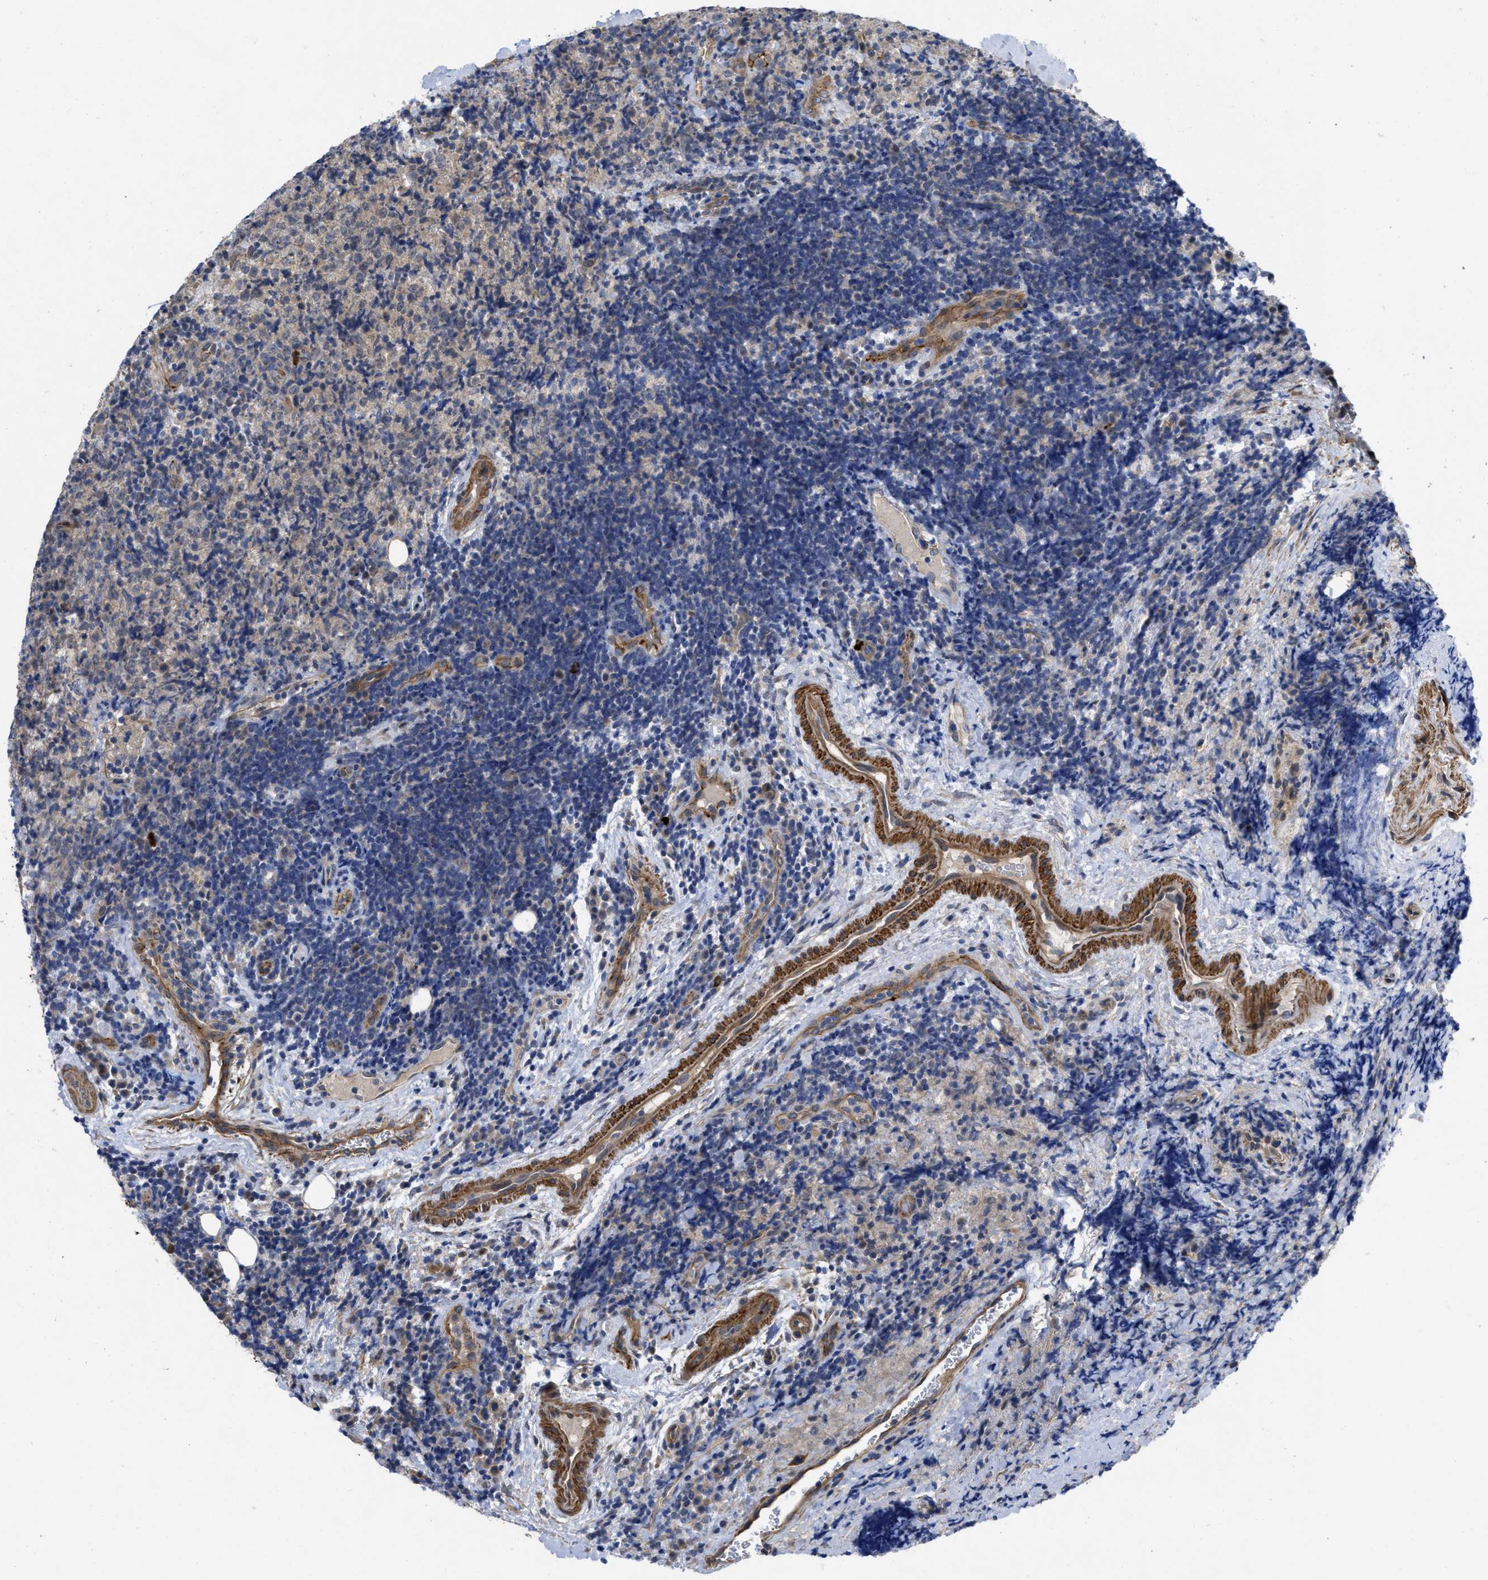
{"staining": {"intensity": "weak", "quantity": "25%-75%", "location": "cytoplasmic/membranous"}, "tissue": "lymphoma", "cell_type": "Tumor cells", "image_type": "cancer", "snomed": [{"axis": "morphology", "description": "Malignant lymphoma, non-Hodgkin's type, High grade"}, {"axis": "topography", "description": "Tonsil"}], "caption": "This image shows immunohistochemistry staining of high-grade malignant lymphoma, non-Hodgkin's type, with low weak cytoplasmic/membranous expression in about 25%-75% of tumor cells.", "gene": "ARHGEF26", "patient": {"sex": "female", "age": 36}}